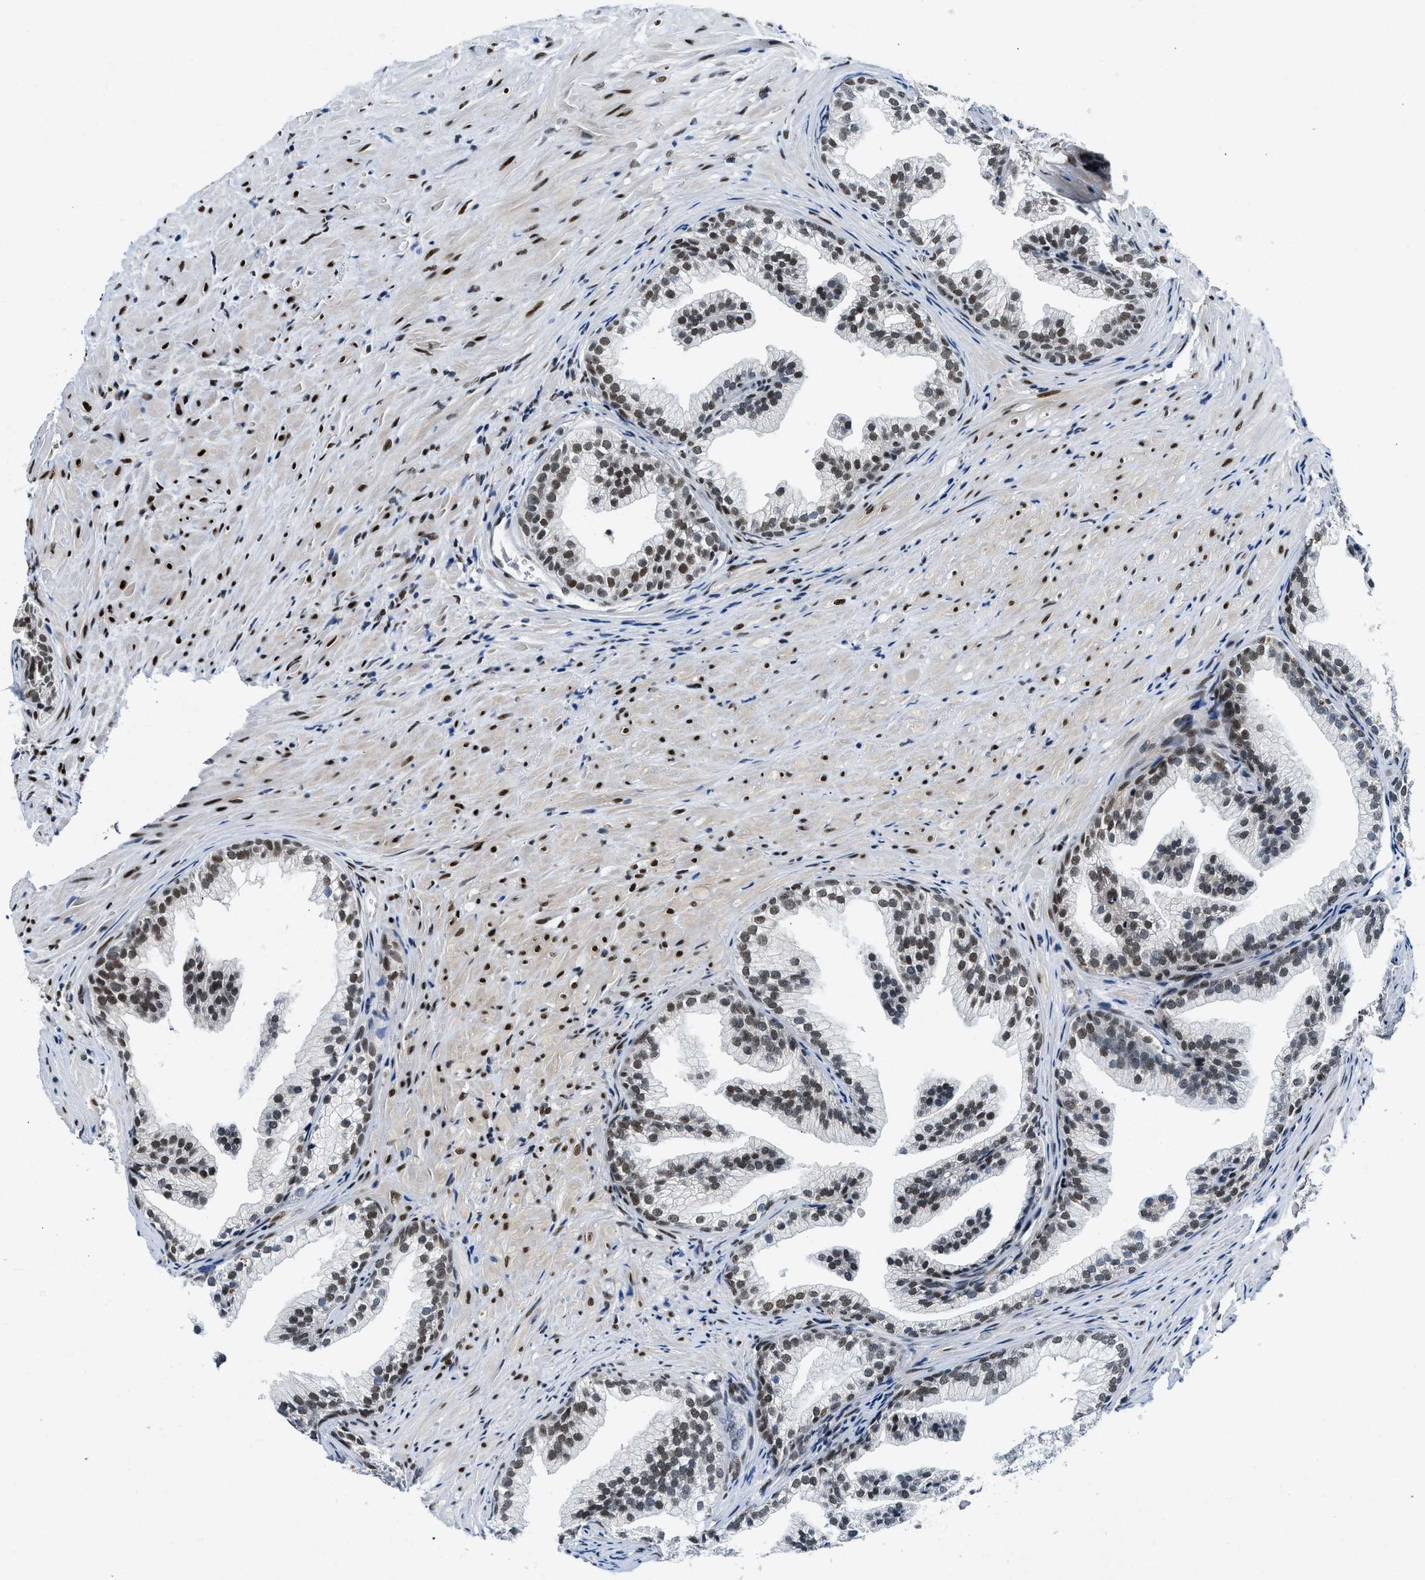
{"staining": {"intensity": "moderate", "quantity": ">75%", "location": "nuclear"}, "tissue": "prostate", "cell_type": "Glandular cells", "image_type": "normal", "snomed": [{"axis": "morphology", "description": "Normal tissue, NOS"}, {"axis": "topography", "description": "Prostate"}], "caption": "Human prostate stained with a brown dye displays moderate nuclear positive positivity in approximately >75% of glandular cells.", "gene": "NCOA1", "patient": {"sex": "male", "age": 76}}